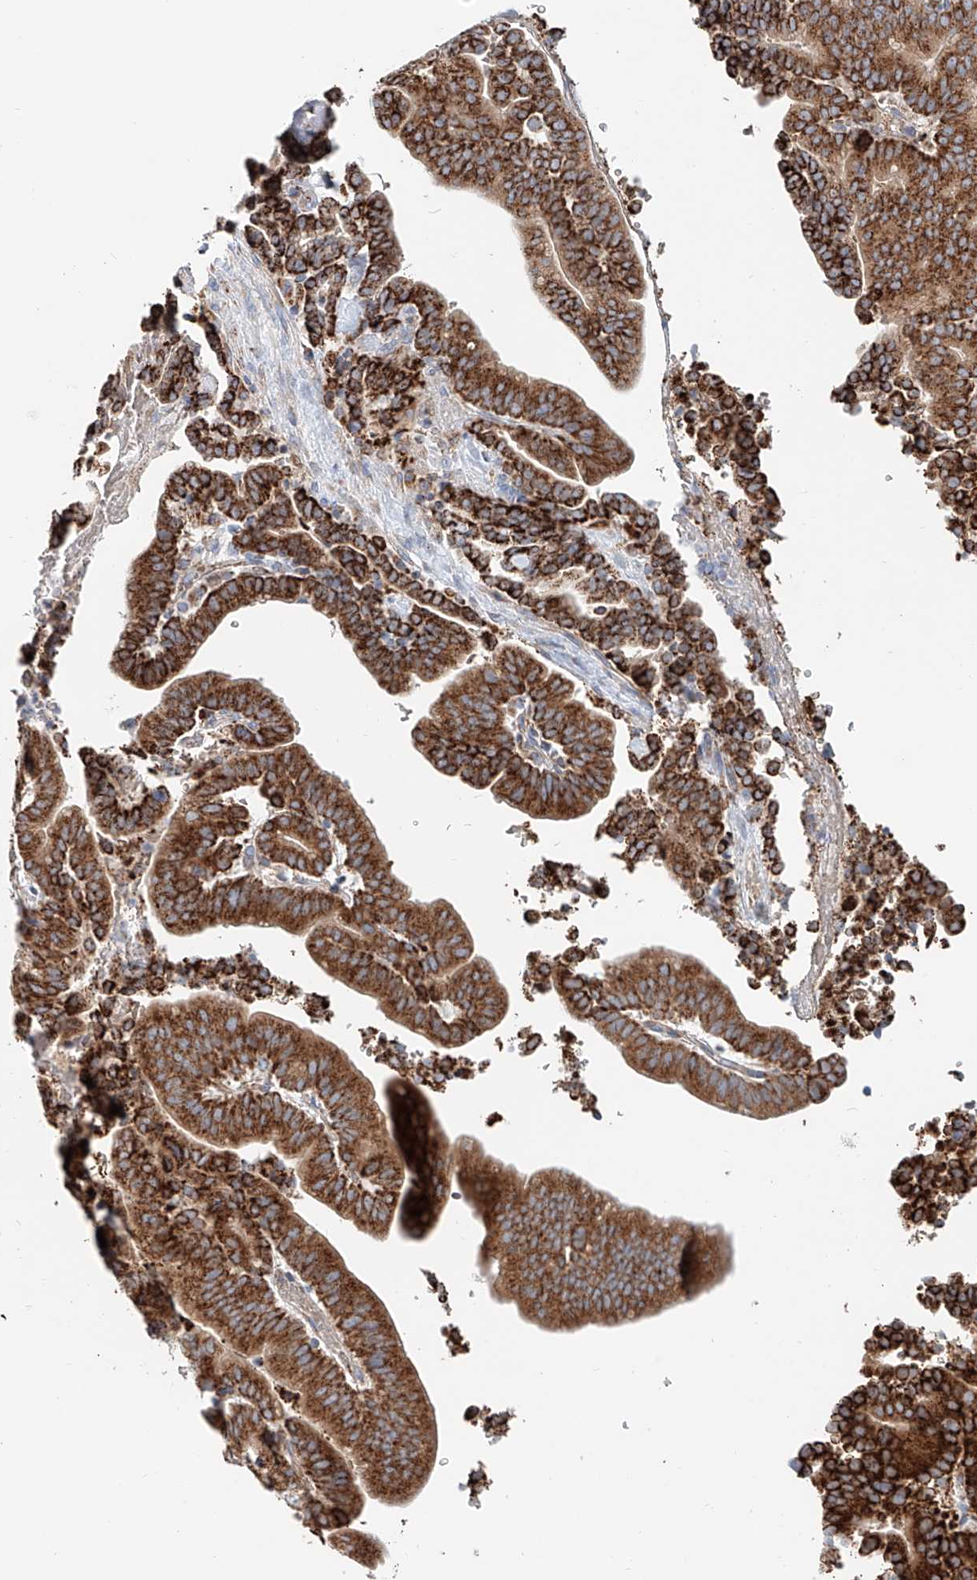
{"staining": {"intensity": "strong", "quantity": ">75%", "location": "cytoplasmic/membranous"}, "tissue": "liver cancer", "cell_type": "Tumor cells", "image_type": "cancer", "snomed": [{"axis": "morphology", "description": "Cholangiocarcinoma"}, {"axis": "topography", "description": "Liver"}], "caption": "Protein staining shows strong cytoplasmic/membranous staining in about >75% of tumor cells in liver cancer (cholangiocarcinoma).", "gene": "CARD10", "patient": {"sex": "female", "age": 75}}